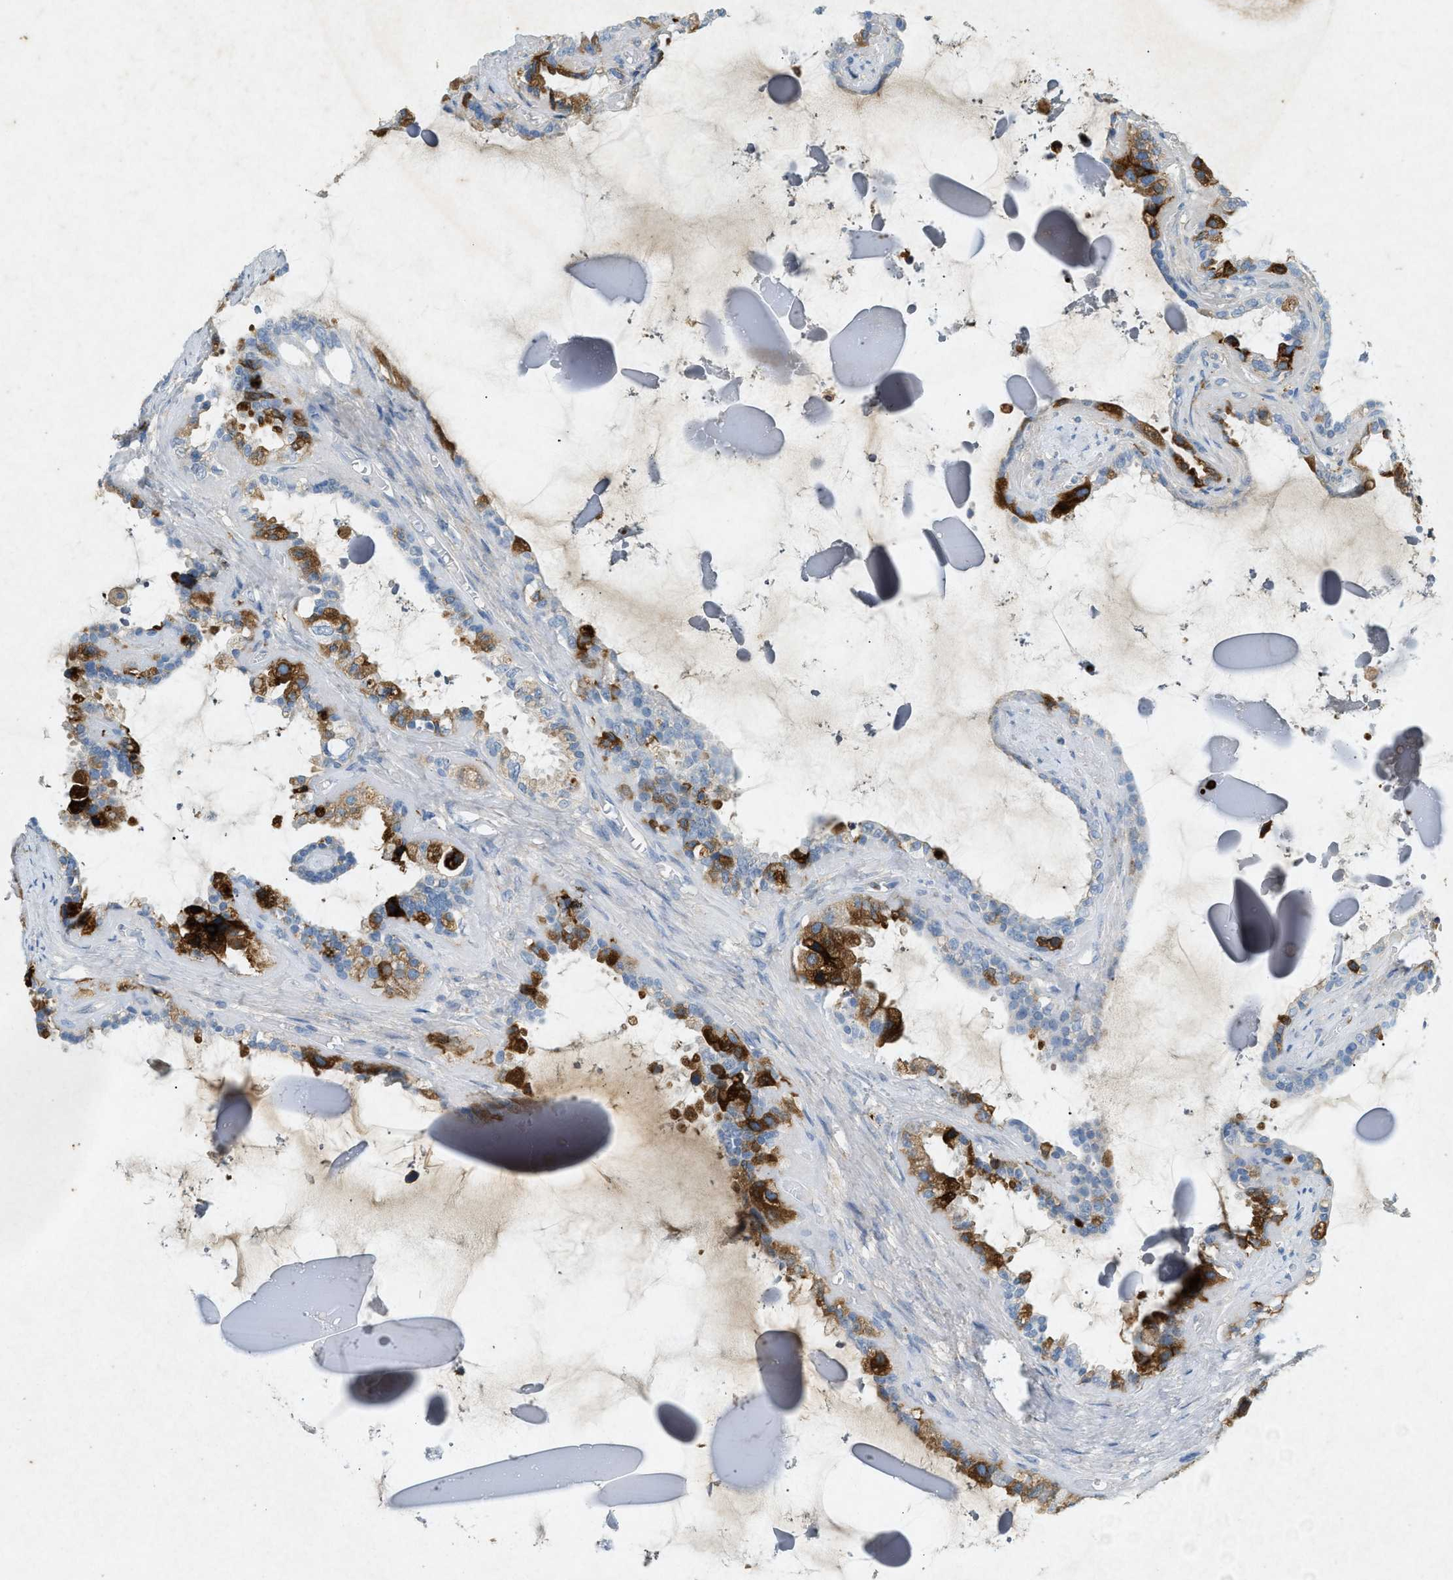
{"staining": {"intensity": "moderate", "quantity": "<25%", "location": "cytoplasmic/membranous"}, "tissue": "seminal vesicle", "cell_type": "Glandular cells", "image_type": "normal", "snomed": [{"axis": "morphology", "description": "Normal tissue, NOS"}, {"axis": "morphology", "description": "Inflammation, NOS"}, {"axis": "topography", "description": "Urinary bladder"}, {"axis": "topography", "description": "Prostate"}, {"axis": "topography", "description": "Seminal veicle"}], "caption": "Immunohistochemistry (IHC) of unremarkable human seminal vesicle displays low levels of moderate cytoplasmic/membranous positivity in approximately <25% of glandular cells. (DAB (3,3'-diaminobenzidine) IHC, brown staining for protein, blue staining for nuclei).", "gene": "F2", "patient": {"sex": "male", "age": 82}}